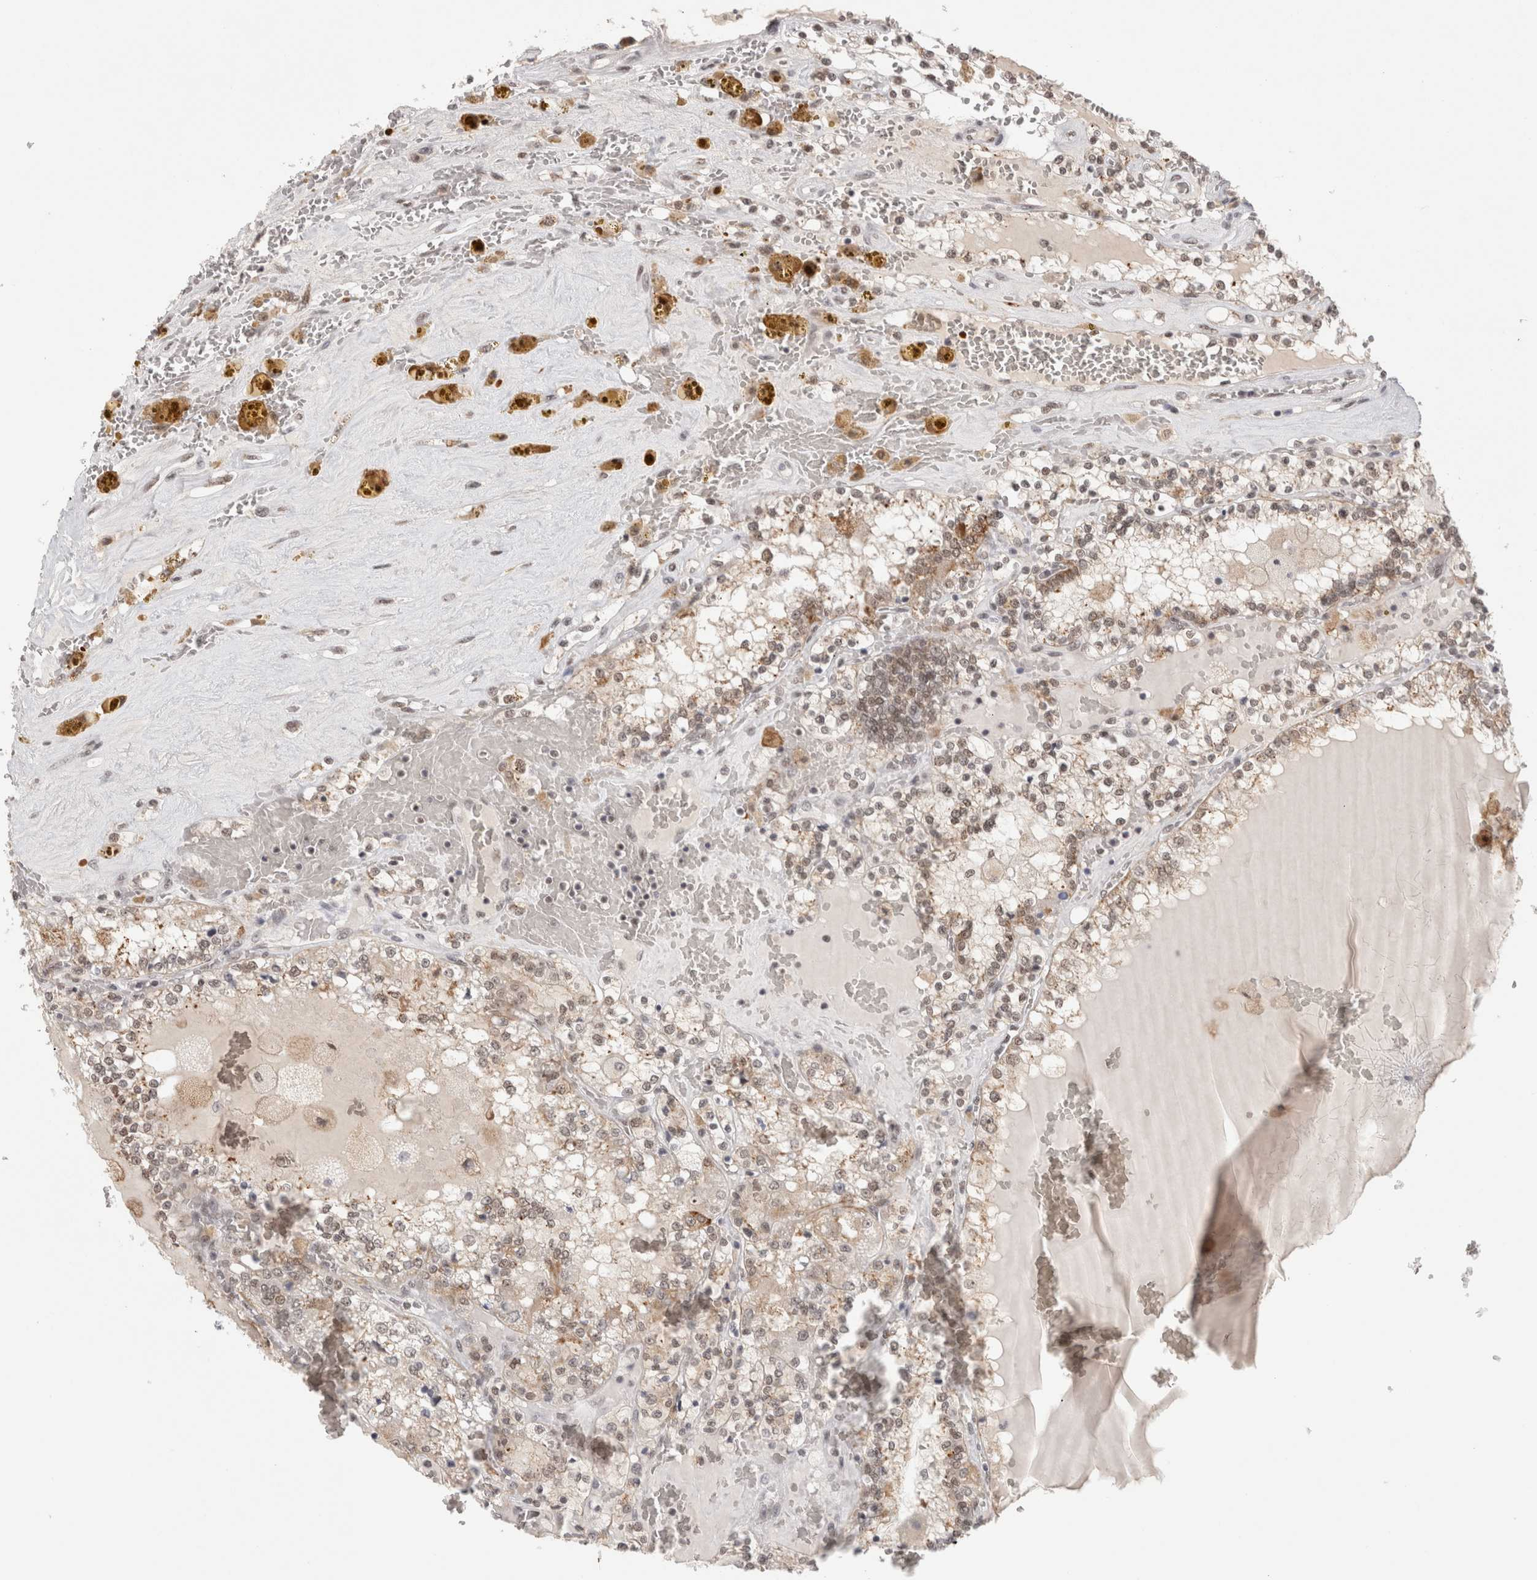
{"staining": {"intensity": "weak", "quantity": ">75%", "location": "cytoplasmic/membranous,nuclear"}, "tissue": "renal cancer", "cell_type": "Tumor cells", "image_type": "cancer", "snomed": [{"axis": "morphology", "description": "Adenocarcinoma, NOS"}, {"axis": "topography", "description": "Kidney"}], "caption": "Approximately >75% of tumor cells in human adenocarcinoma (renal) display weak cytoplasmic/membranous and nuclear protein staining as visualized by brown immunohistochemical staining.", "gene": "ZNF830", "patient": {"sex": "female", "age": 56}}